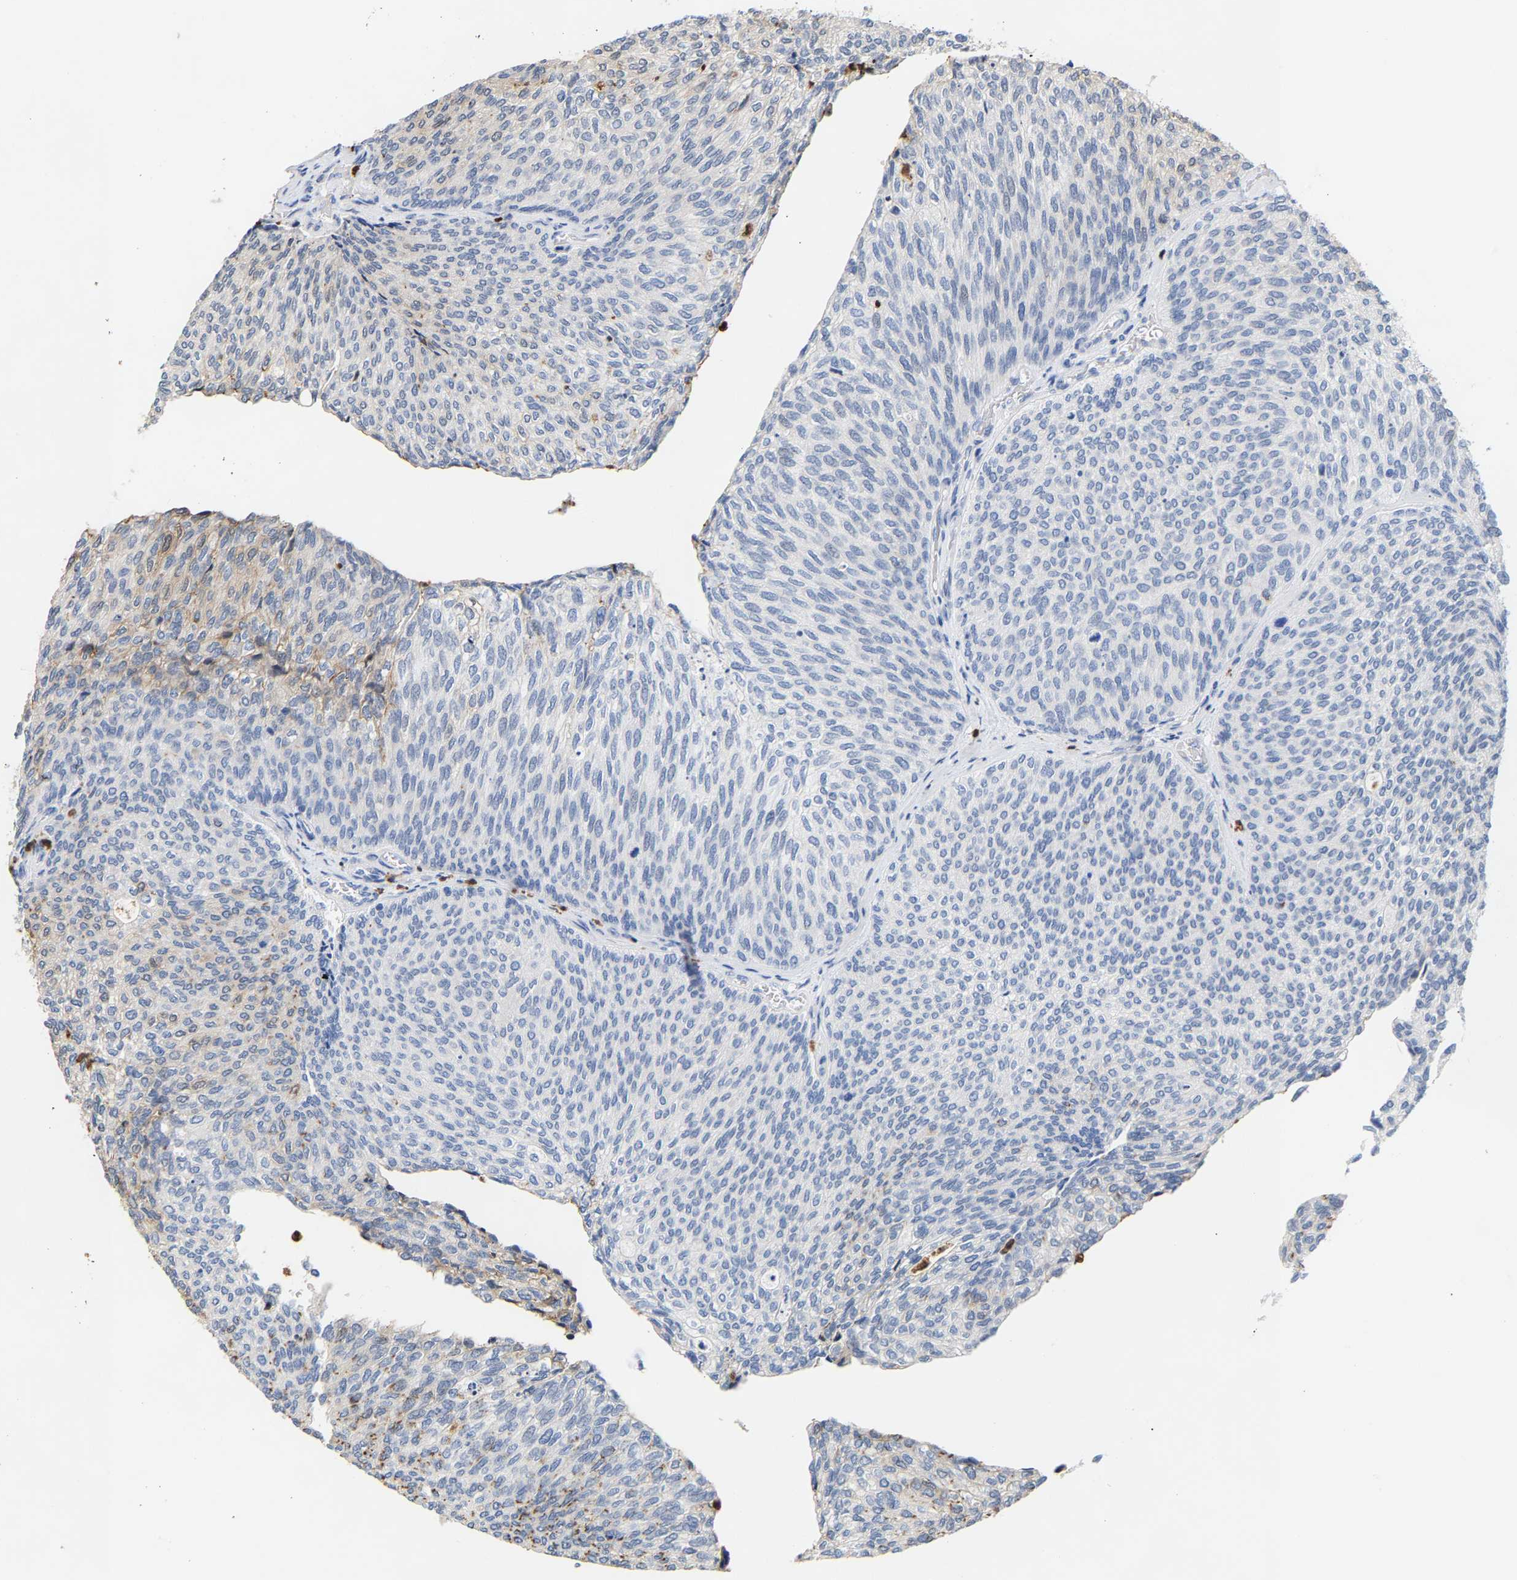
{"staining": {"intensity": "weak", "quantity": "<25%", "location": "cytoplasmic/membranous"}, "tissue": "urothelial cancer", "cell_type": "Tumor cells", "image_type": "cancer", "snomed": [{"axis": "morphology", "description": "Urothelial carcinoma, Low grade"}, {"axis": "topography", "description": "Urinary bladder"}], "caption": "This is an immunohistochemistry (IHC) image of urothelial cancer. There is no staining in tumor cells.", "gene": "TDRD7", "patient": {"sex": "female", "age": 79}}